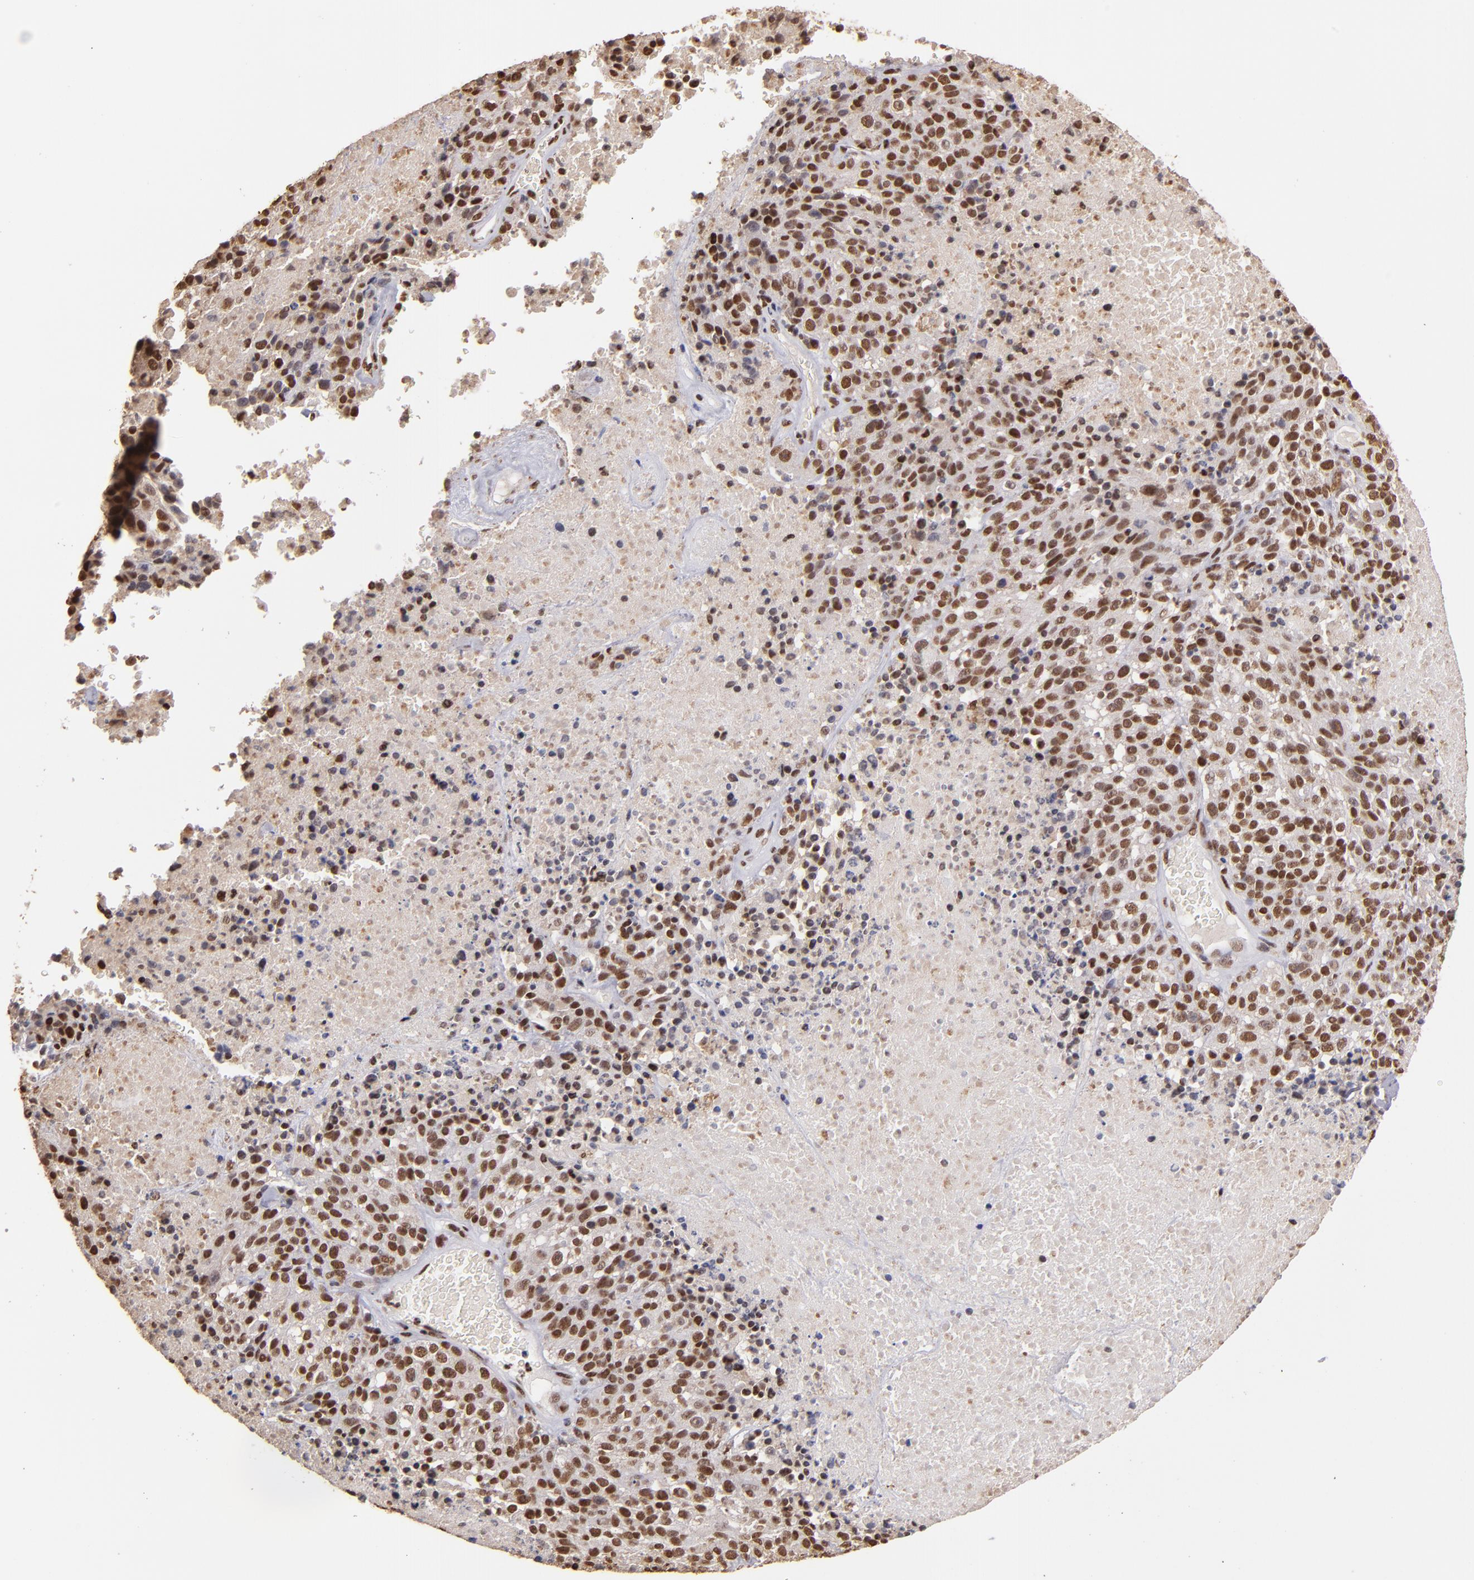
{"staining": {"intensity": "moderate", "quantity": ">75%", "location": "cytoplasmic/membranous,nuclear"}, "tissue": "melanoma", "cell_type": "Tumor cells", "image_type": "cancer", "snomed": [{"axis": "morphology", "description": "Malignant melanoma, Metastatic site"}, {"axis": "topography", "description": "Cerebral cortex"}], "caption": "Malignant melanoma (metastatic site) was stained to show a protein in brown. There is medium levels of moderate cytoplasmic/membranous and nuclear staining in approximately >75% of tumor cells.", "gene": "SP1", "patient": {"sex": "female", "age": 52}}